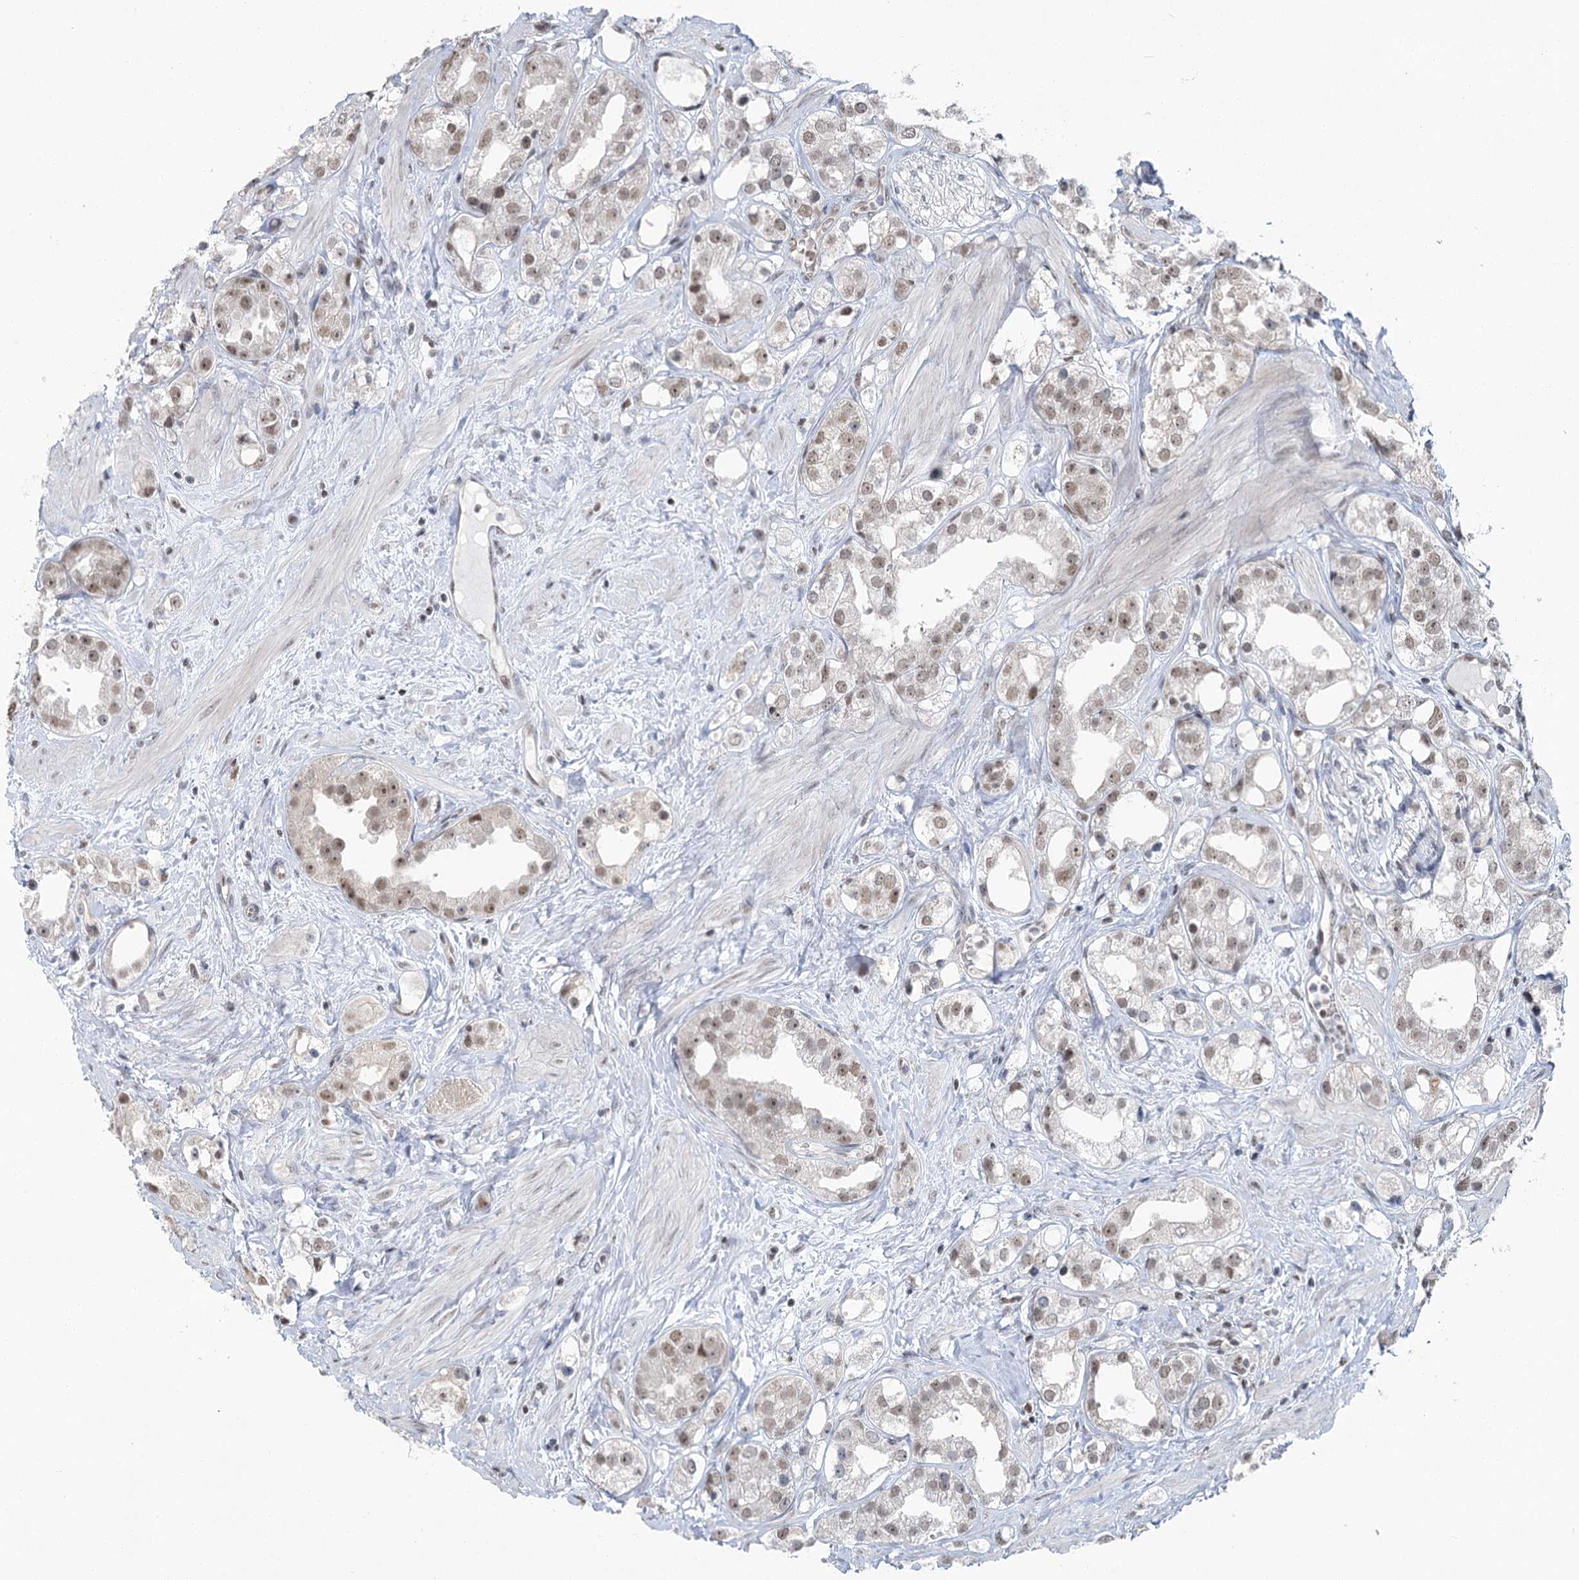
{"staining": {"intensity": "weak", "quantity": ">75%", "location": "nuclear"}, "tissue": "prostate cancer", "cell_type": "Tumor cells", "image_type": "cancer", "snomed": [{"axis": "morphology", "description": "Adenocarcinoma, NOS"}, {"axis": "topography", "description": "Prostate"}], "caption": "This micrograph demonstrates prostate adenocarcinoma stained with IHC to label a protein in brown. The nuclear of tumor cells show weak positivity for the protein. Nuclei are counter-stained blue.", "gene": "PDS5A", "patient": {"sex": "male", "age": 79}}